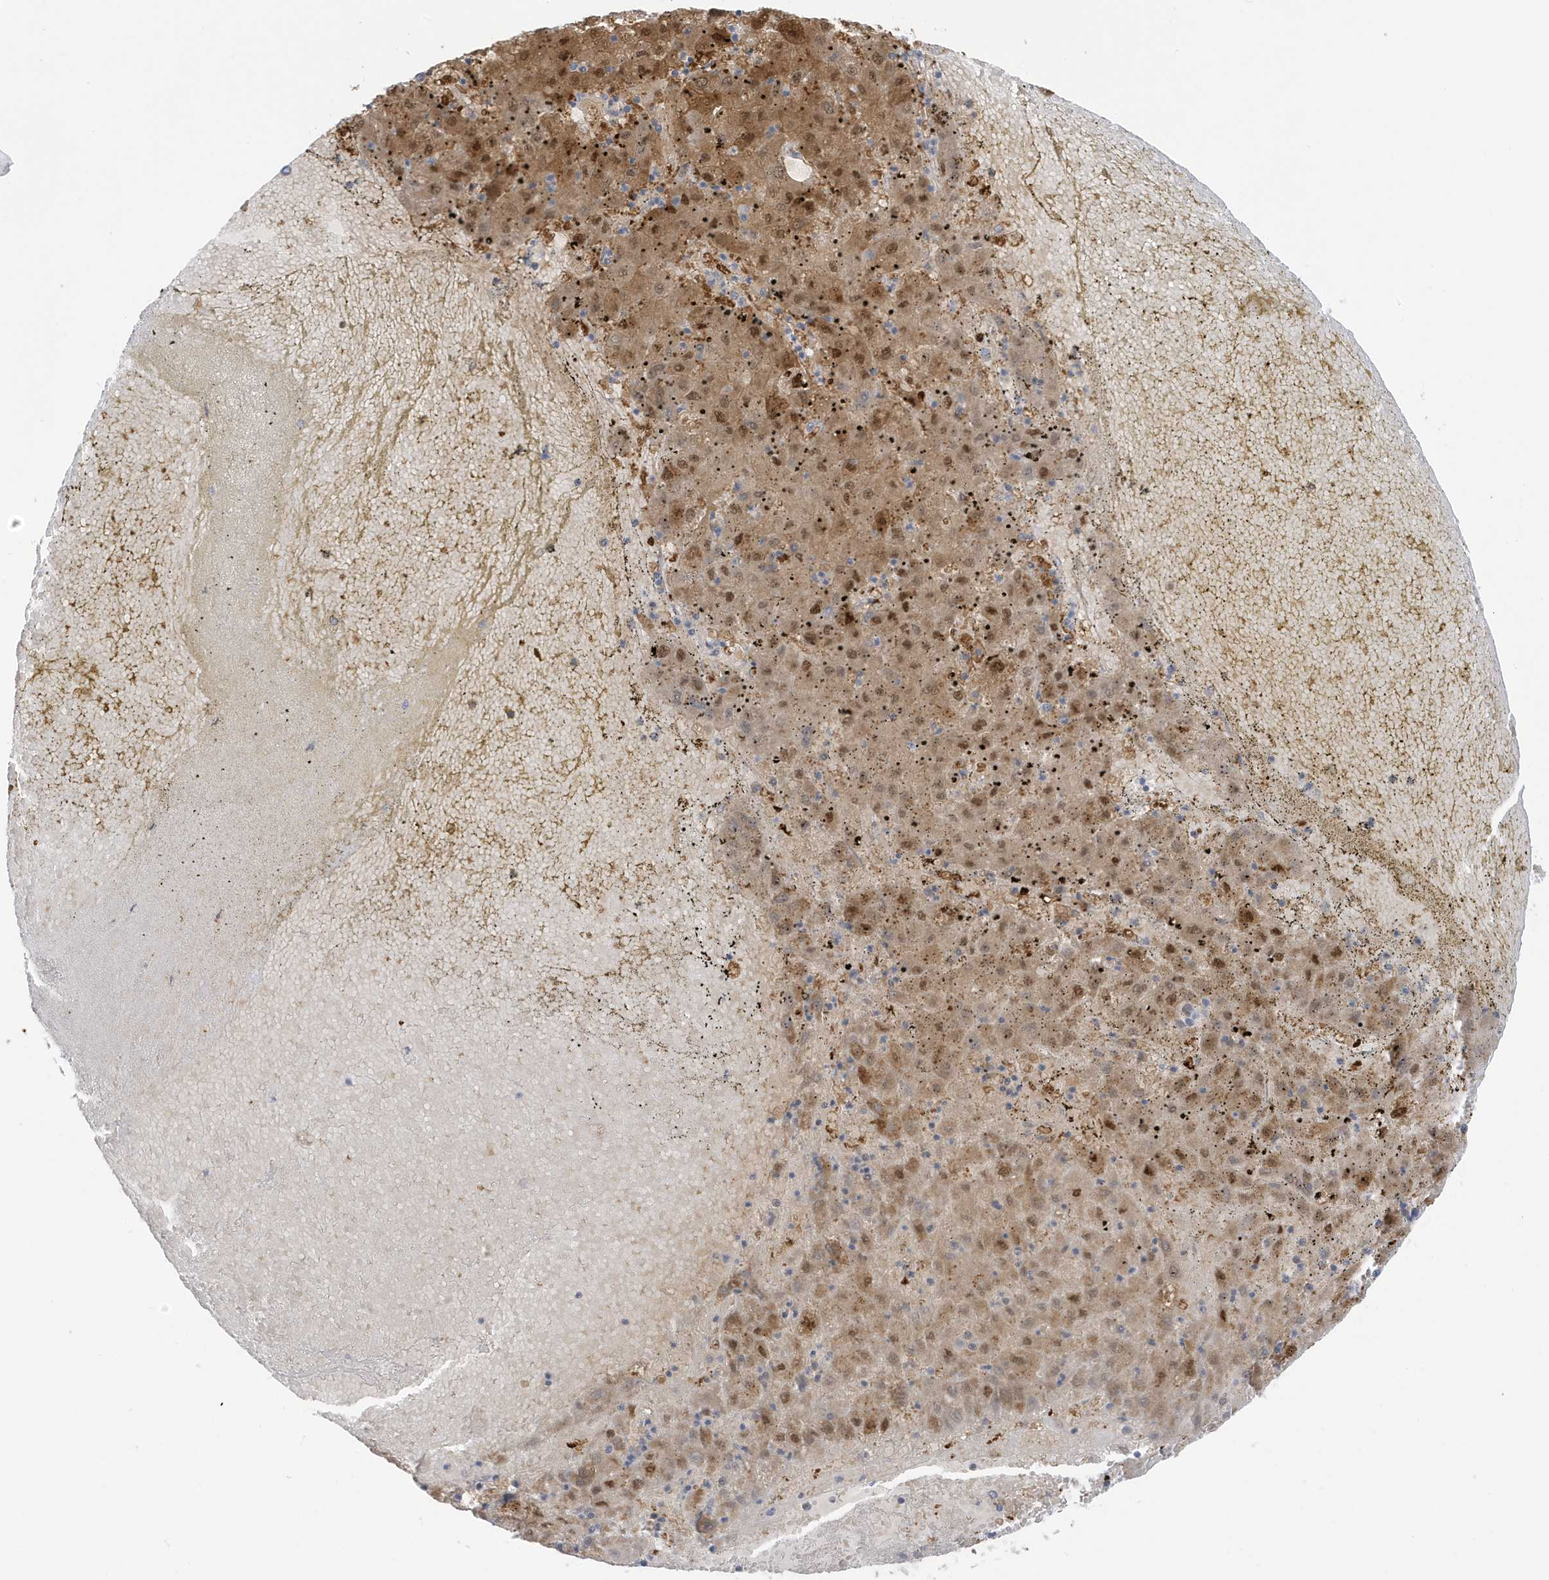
{"staining": {"intensity": "moderate", "quantity": ">75%", "location": "cytoplasmic/membranous,nuclear"}, "tissue": "liver cancer", "cell_type": "Tumor cells", "image_type": "cancer", "snomed": [{"axis": "morphology", "description": "Carcinoma, Hepatocellular, NOS"}, {"axis": "topography", "description": "Liver"}], "caption": "A brown stain shows moderate cytoplasmic/membranous and nuclear expression of a protein in liver hepatocellular carcinoma tumor cells. (DAB IHC with brightfield microscopy, high magnification).", "gene": "ATP13A5", "patient": {"sex": "male", "age": 72}}